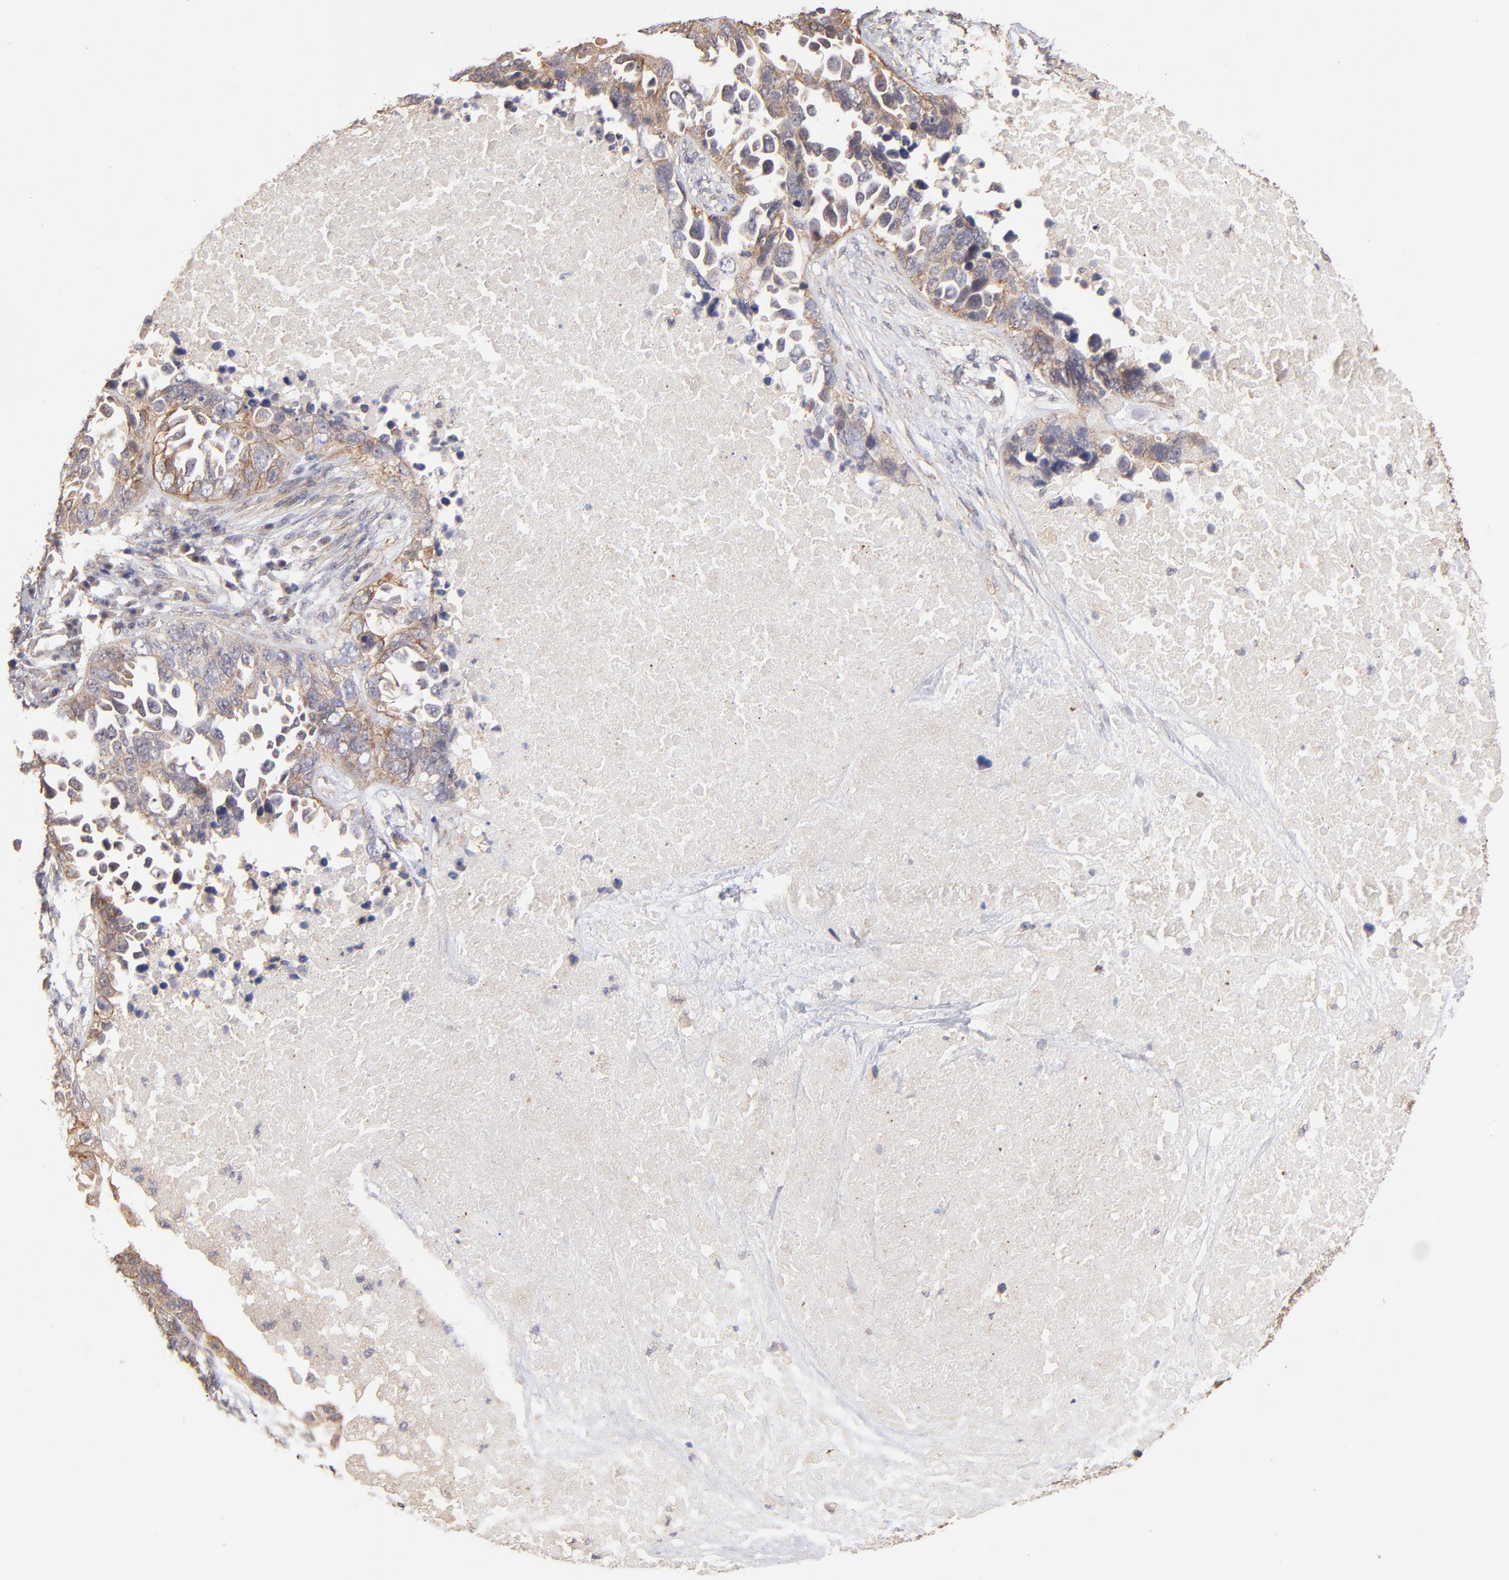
{"staining": {"intensity": "moderate", "quantity": ">75%", "location": "cytoplasmic/membranous"}, "tissue": "ovarian cancer", "cell_type": "Tumor cells", "image_type": "cancer", "snomed": [{"axis": "morphology", "description": "Cystadenocarcinoma, serous, NOS"}, {"axis": "topography", "description": "Ovary"}], "caption": "A histopathology image of human ovarian cancer (serous cystadenocarcinoma) stained for a protein demonstrates moderate cytoplasmic/membranous brown staining in tumor cells.", "gene": "STAP2", "patient": {"sex": "female", "age": 82}}